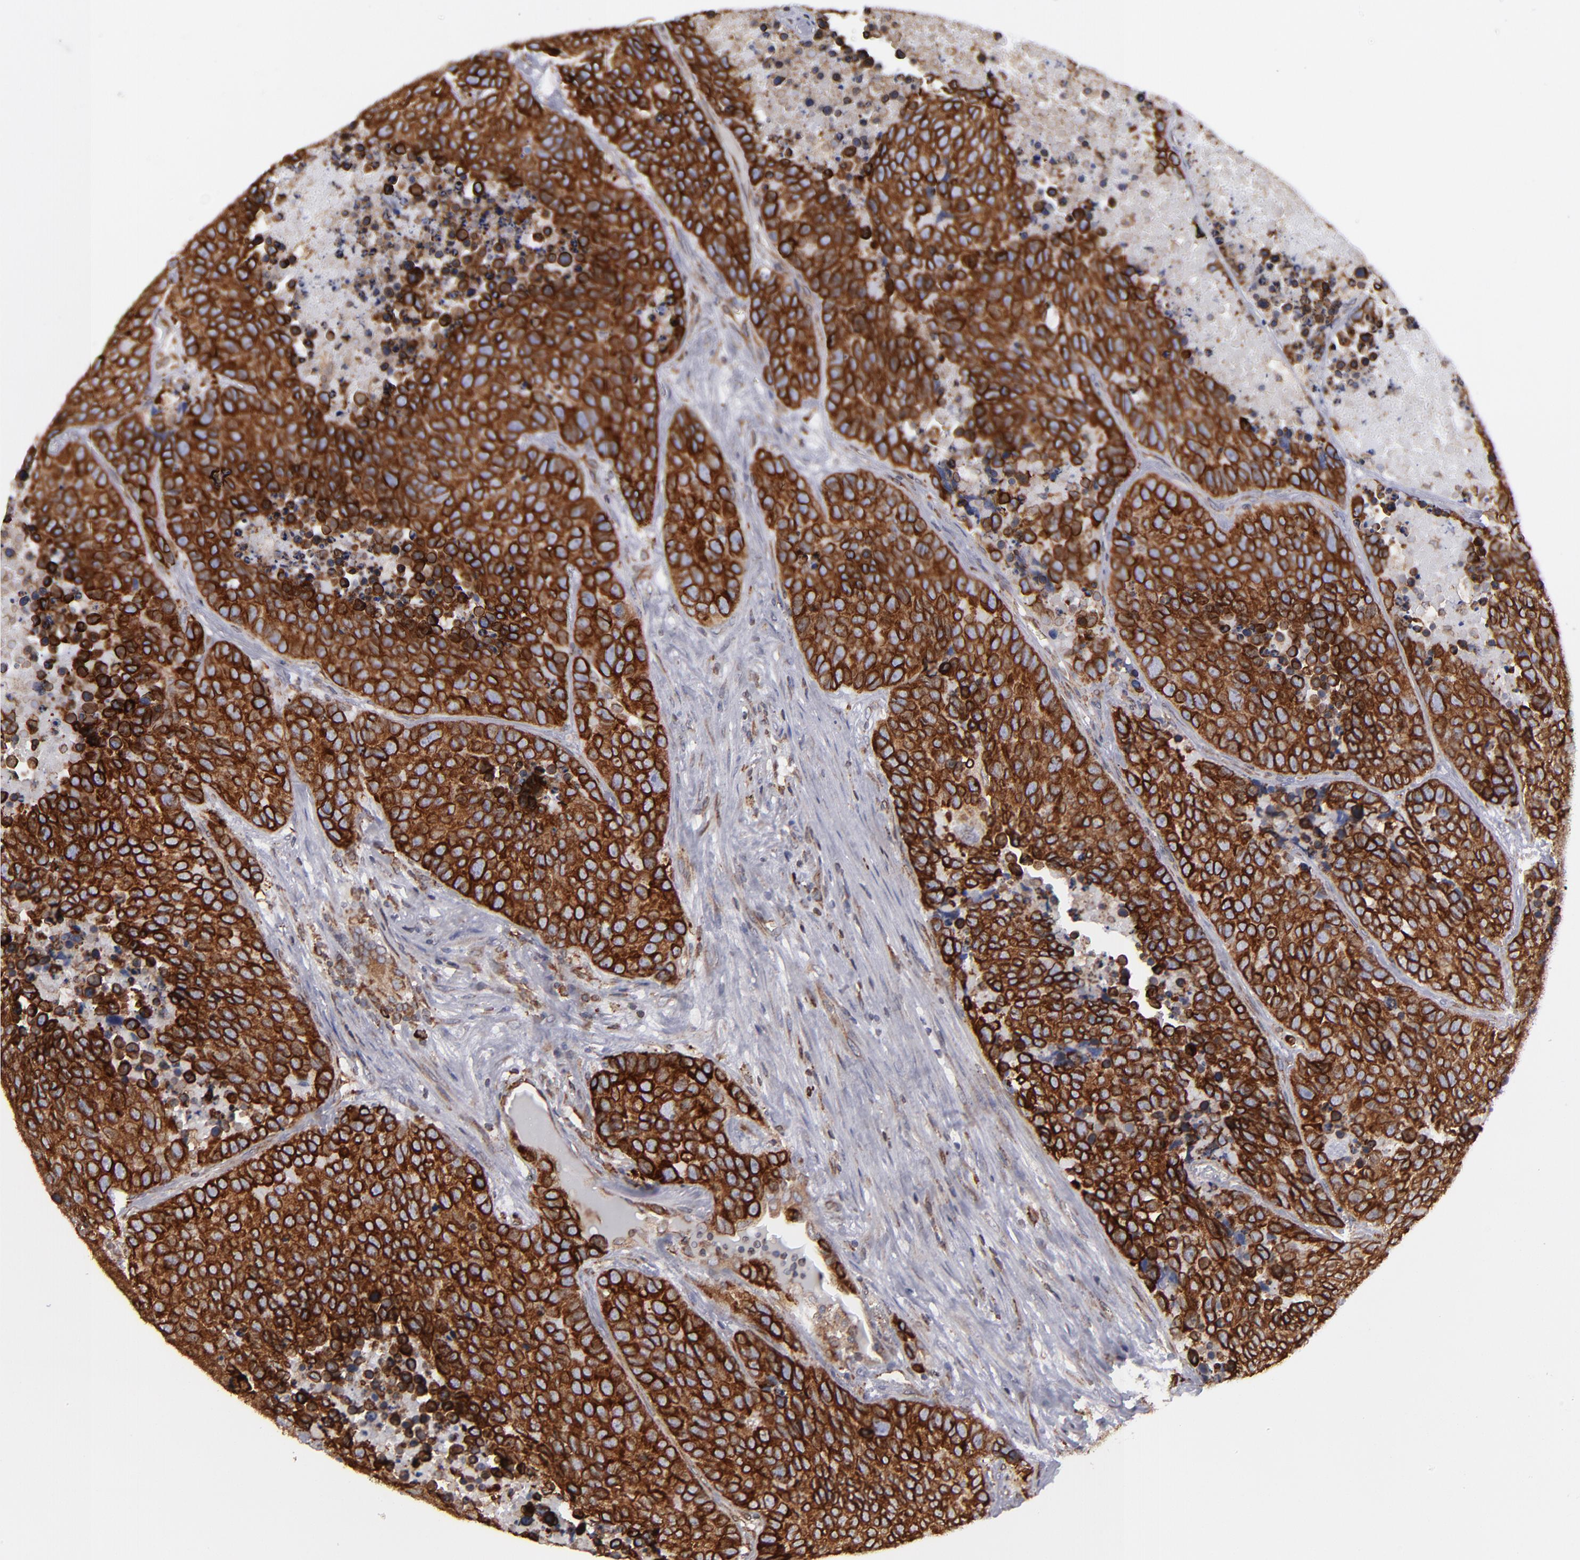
{"staining": {"intensity": "strong", "quantity": ">75%", "location": "cytoplasmic/membranous"}, "tissue": "carcinoid", "cell_type": "Tumor cells", "image_type": "cancer", "snomed": [{"axis": "morphology", "description": "Carcinoid, malignant, NOS"}, {"axis": "topography", "description": "Lung"}], "caption": "Protein staining of malignant carcinoid tissue demonstrates strong cytoplasmic/membranous positivity in about >75% of tumor cells. The protein is shown in brown color, while the nuclei are stained blue.", "gene": "TMX1", "patient": {"sex": "male", "age": 60}}